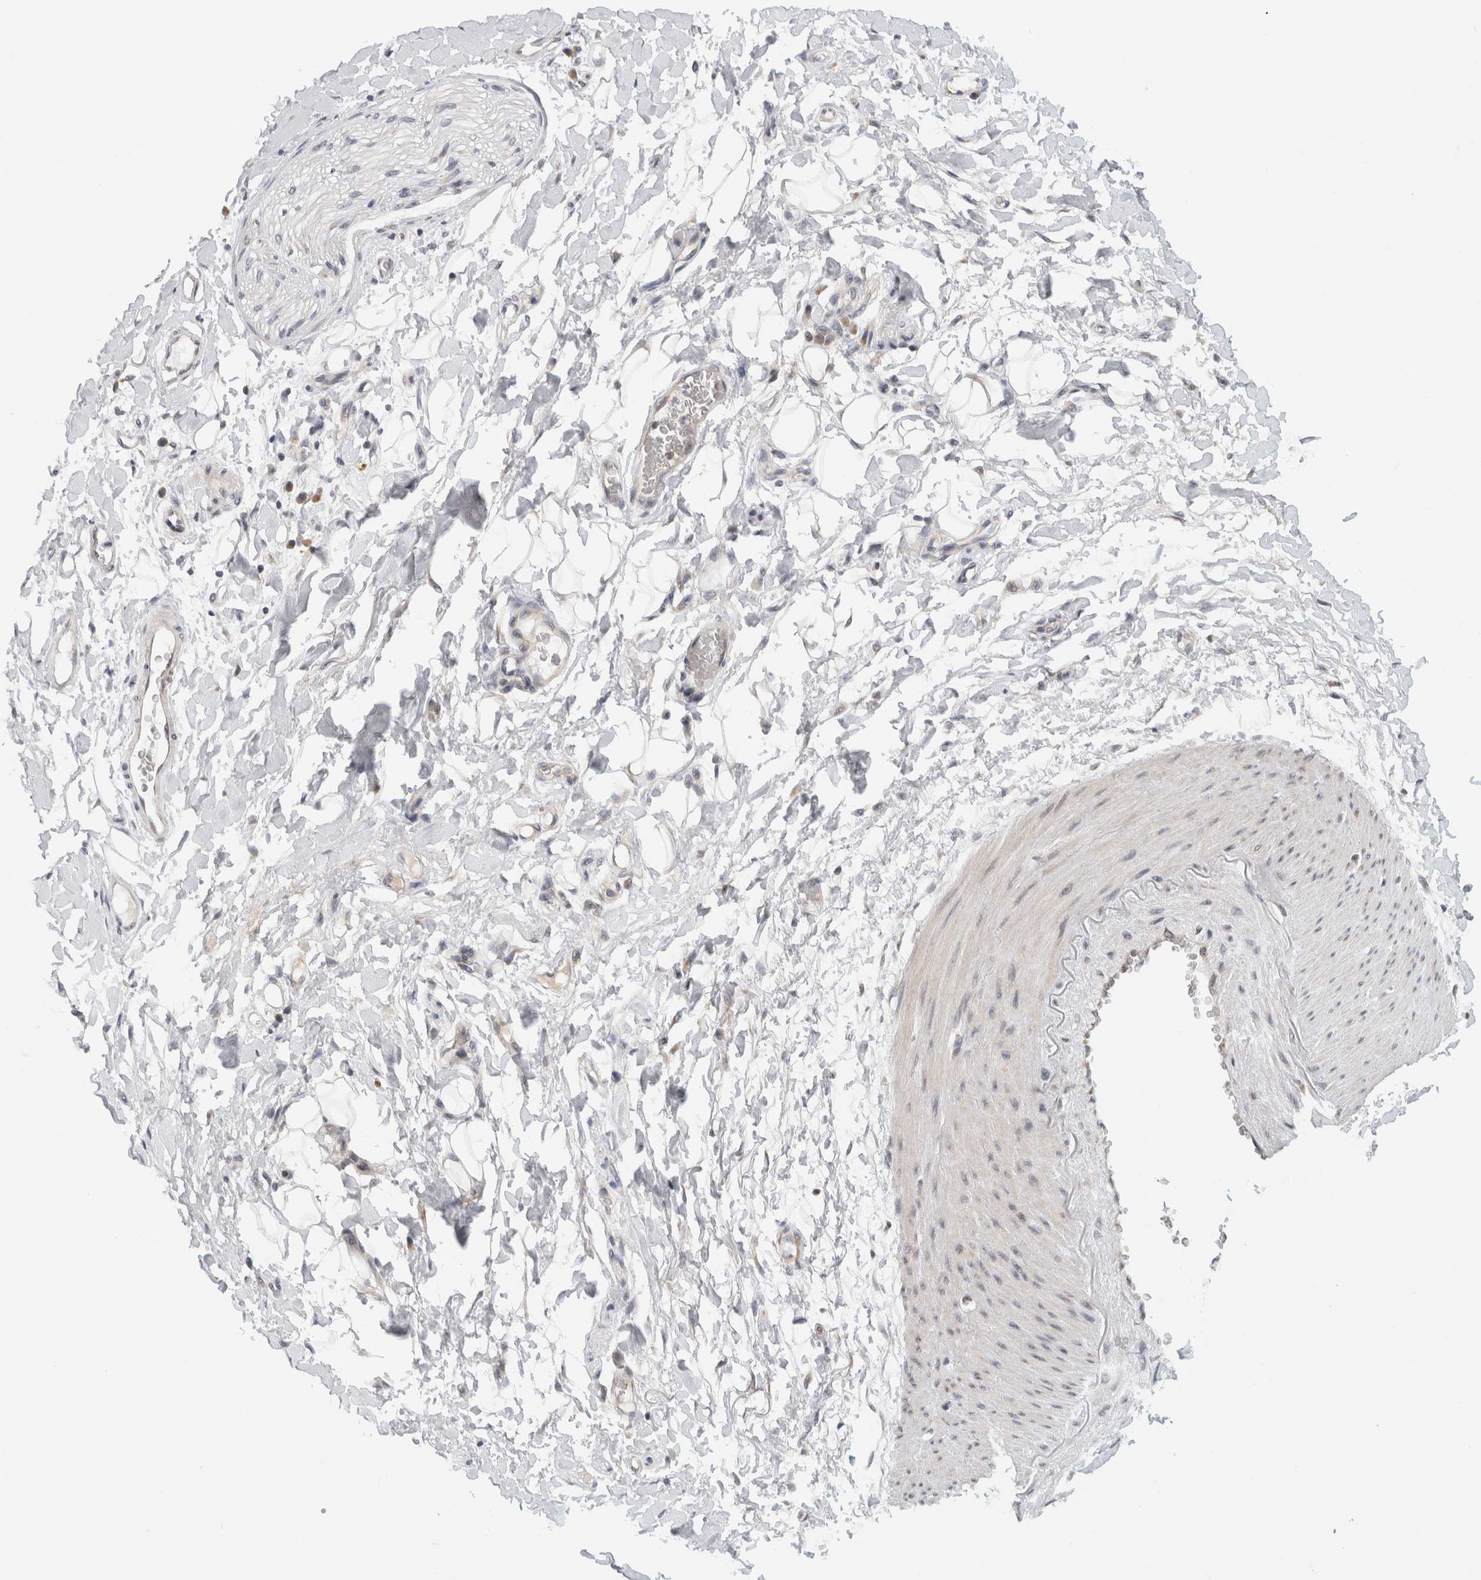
{"staining": {"intensity": "negative", "quantity": "none", "location": "none"}, "tissue": "adipose tissue", "cell_type": "Adipocytes", "image_type": "normal", "snomed": [{"axis": "morphology", "description": "Normal tissue, NOS"}, {"axis": "morphology", "description": "Adenocarcinoma, NOS"}, {"axis": "topography", "description": "Esophagus"}], "caption": "Adipose tissue was stained to show a protein in brown. There is no significant positivity in adipocytes.", "gene": "CMC2", "patient": {"sex": "male", "age": 62}}